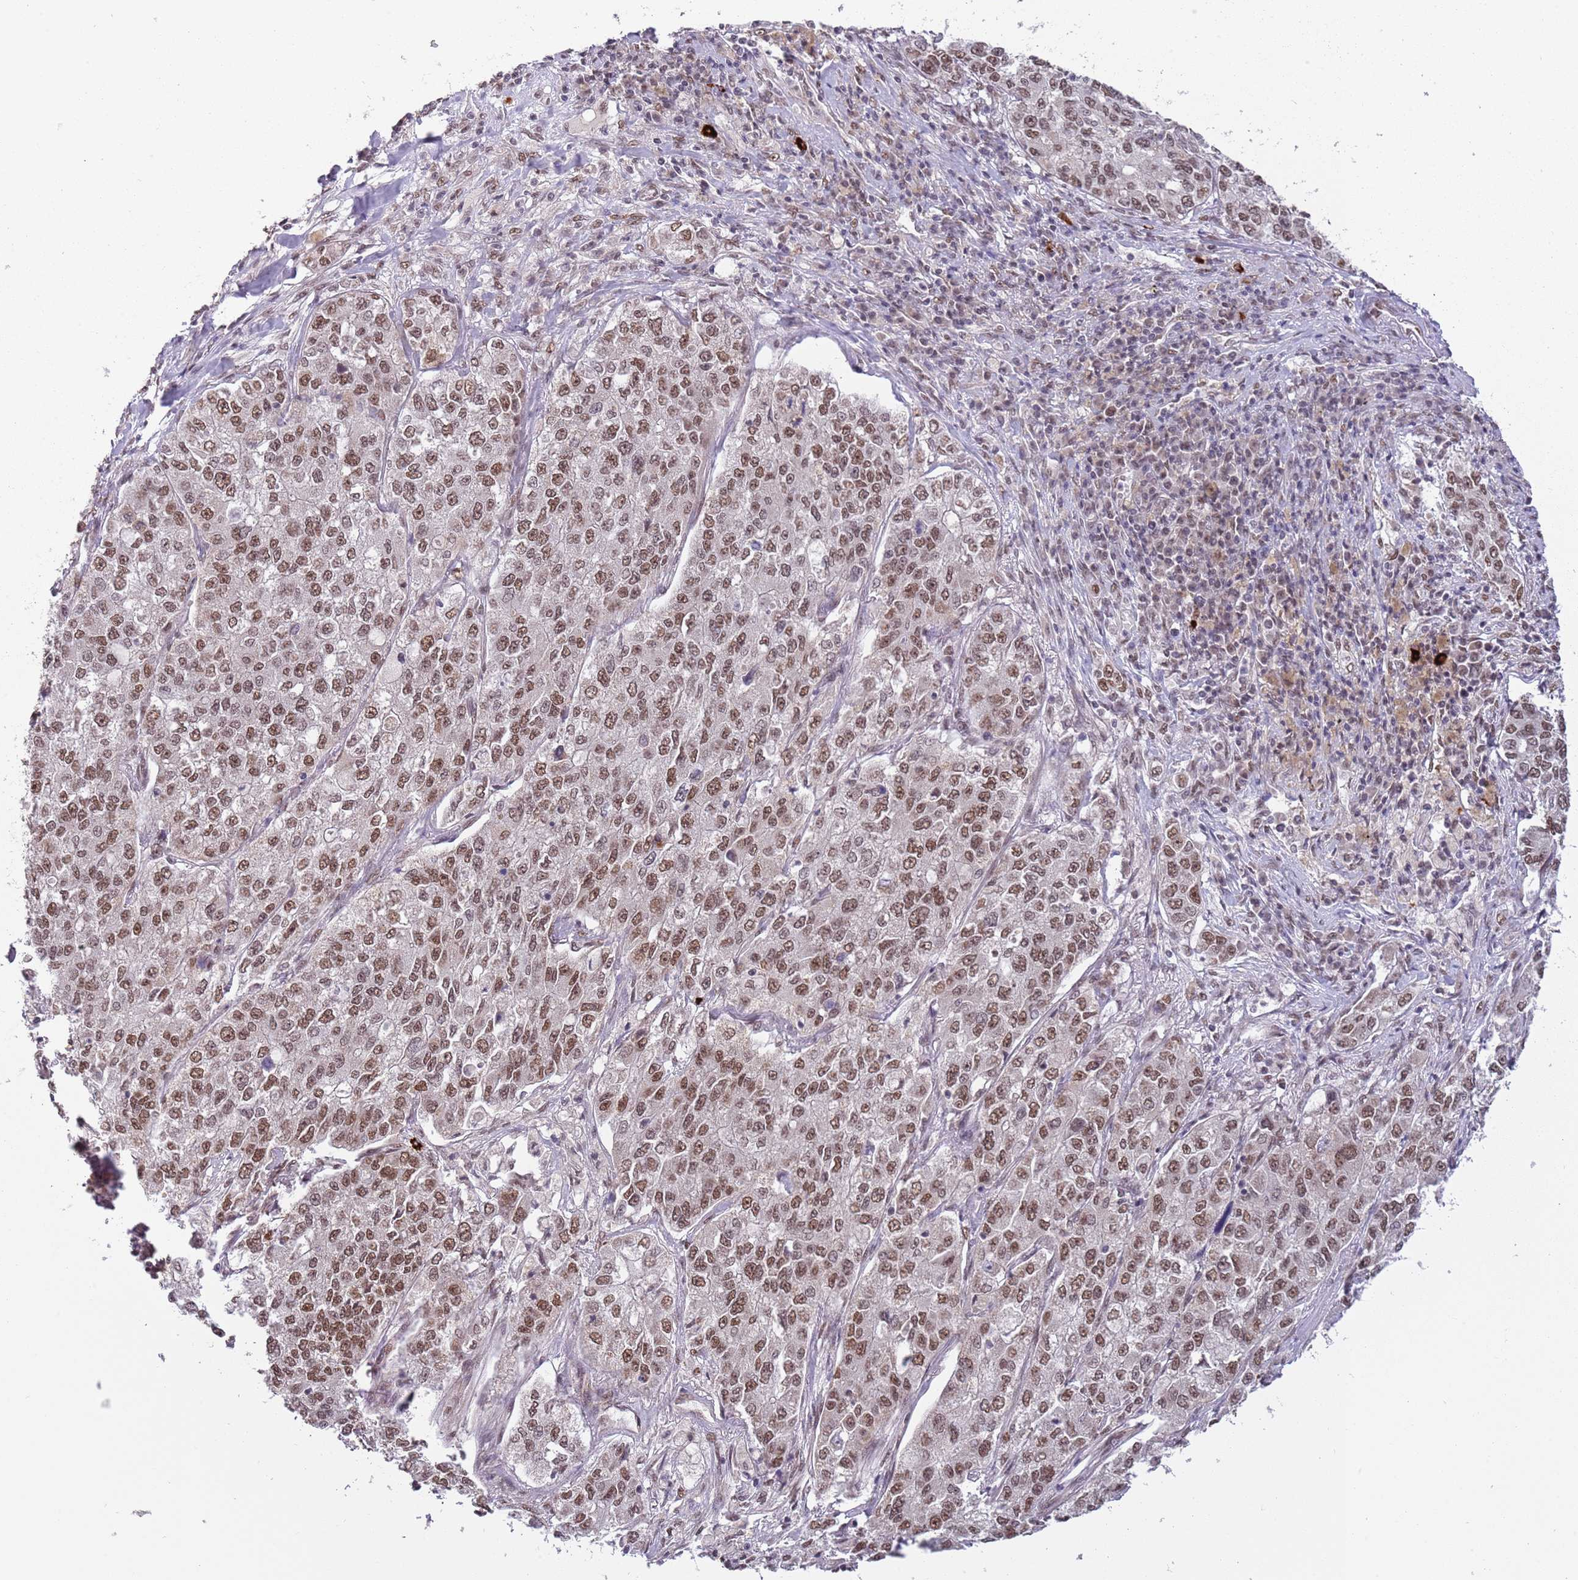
{"staining": {"intensity": "moderate", "quantity": ">75%", "location": "nuclear"}, "tissue": "lung cancer", "cell_type": "Tumor cells", "image_type": "cancer", "snomed": [{"axis": "morphology", "description": "Adenocarcinoma, NOS"}, {"axis": "topography", "description": "Lung"}], "caption": "Immunohistochemistry histopathology image of human lung adenocarcinoma stained for a protein (brown), which exhibits medium levels of moderate nuclear positivity in approximately >75% of tumor cells.", "gene": "FAM120AOS", "patient": {"sex": "male", "age": 49}}